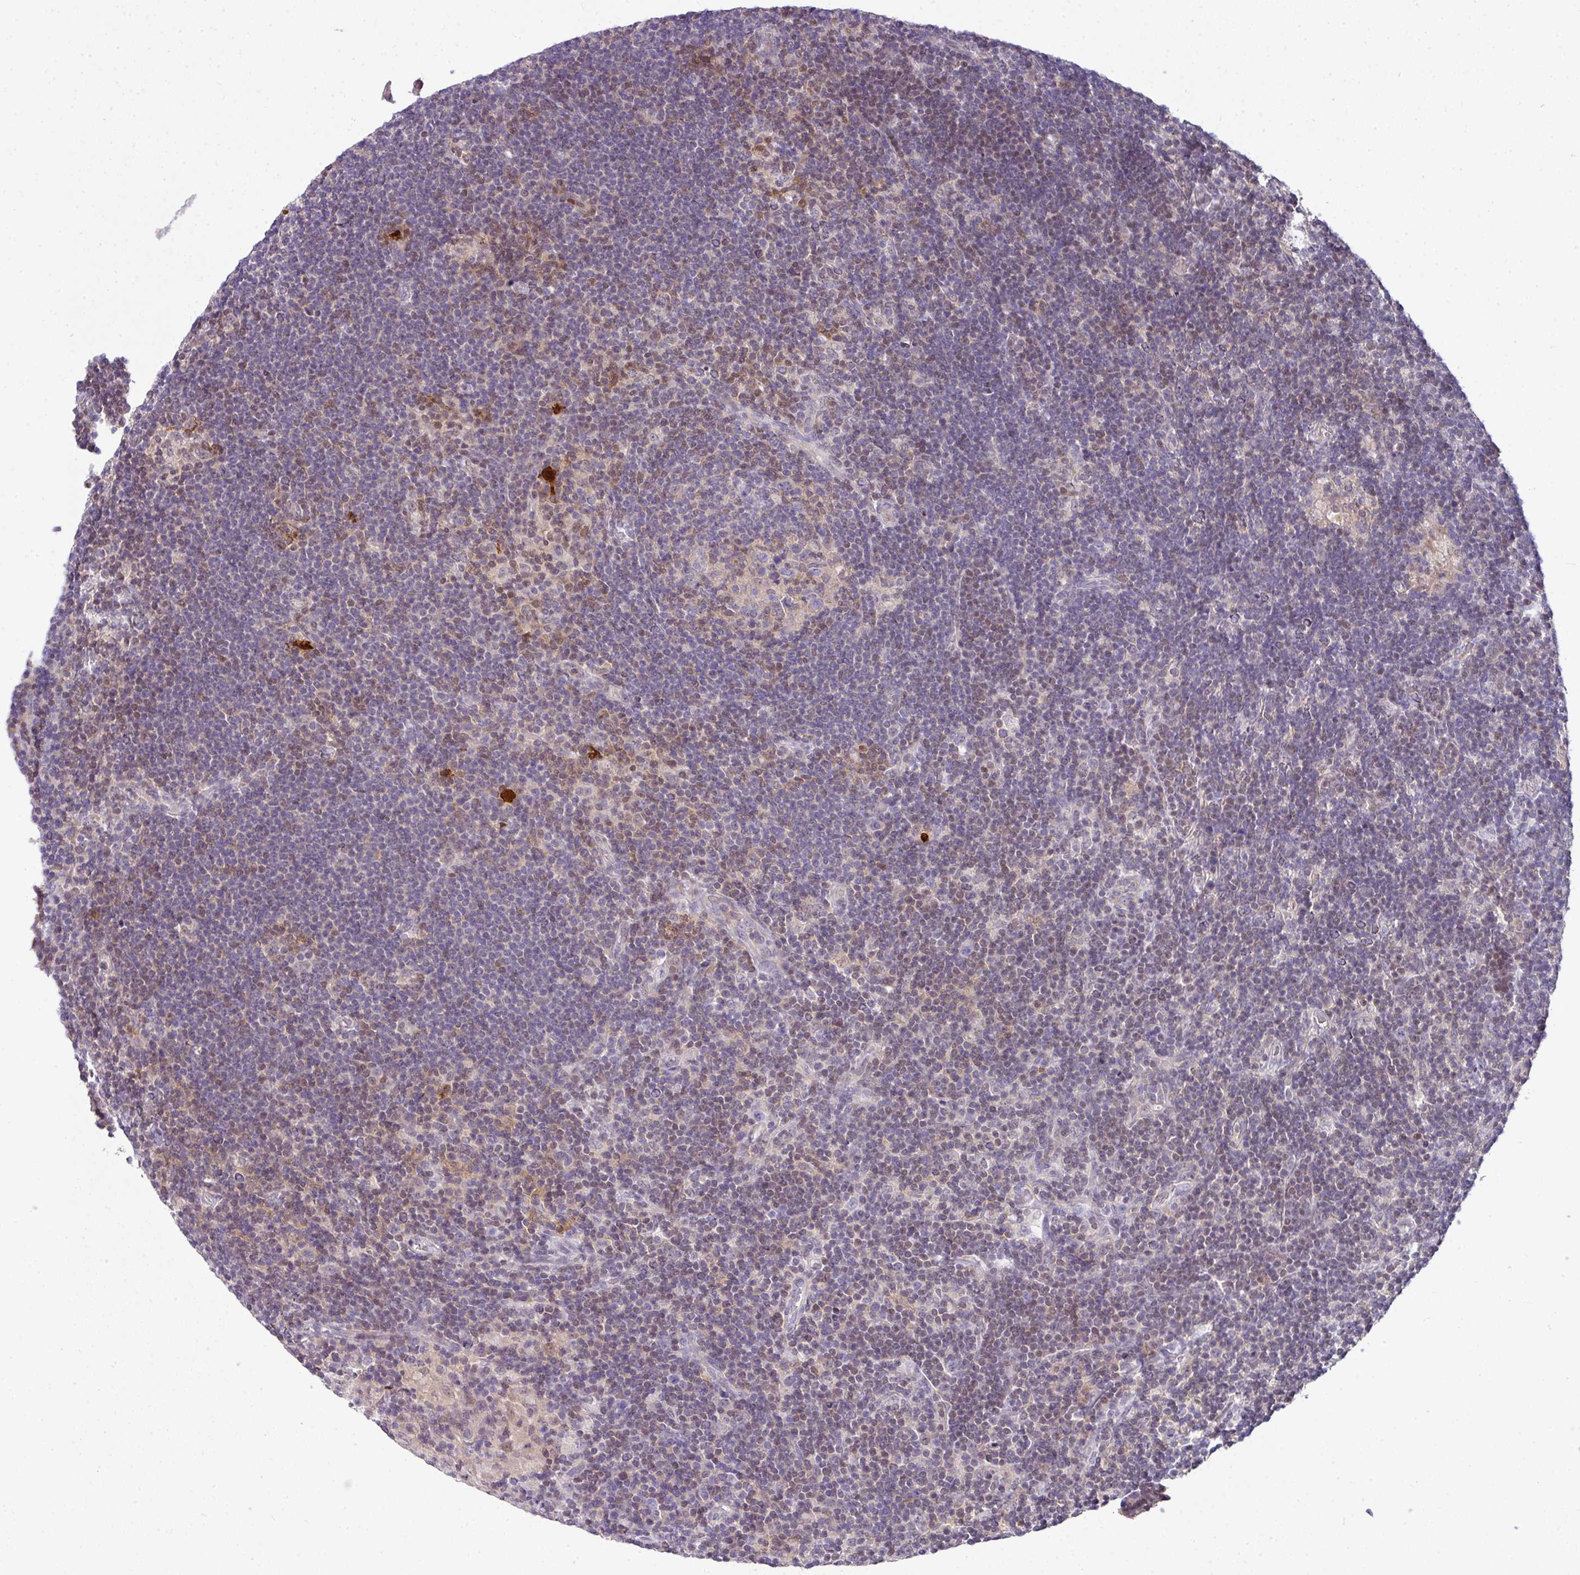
{"staining": {"intensity": "negative", "quantity": "none", "location": "none"}, "tissue": "lymphoma", "cell_type": "Tumor cells", "image_type": "cancer", "snomed": [{"axis": "morphology", "description": "Hodgkin's disease, NOS"}, {"axis": "topography", "description": "Lymph node"}], "caption": "DAB (3,3'-diaminobenzidine) immunohistochemical staining of lymphoma displays no significant positivity in tumor cells.", "gene": "STAT5A", "patient": {"sex": "female", "age": 57}}